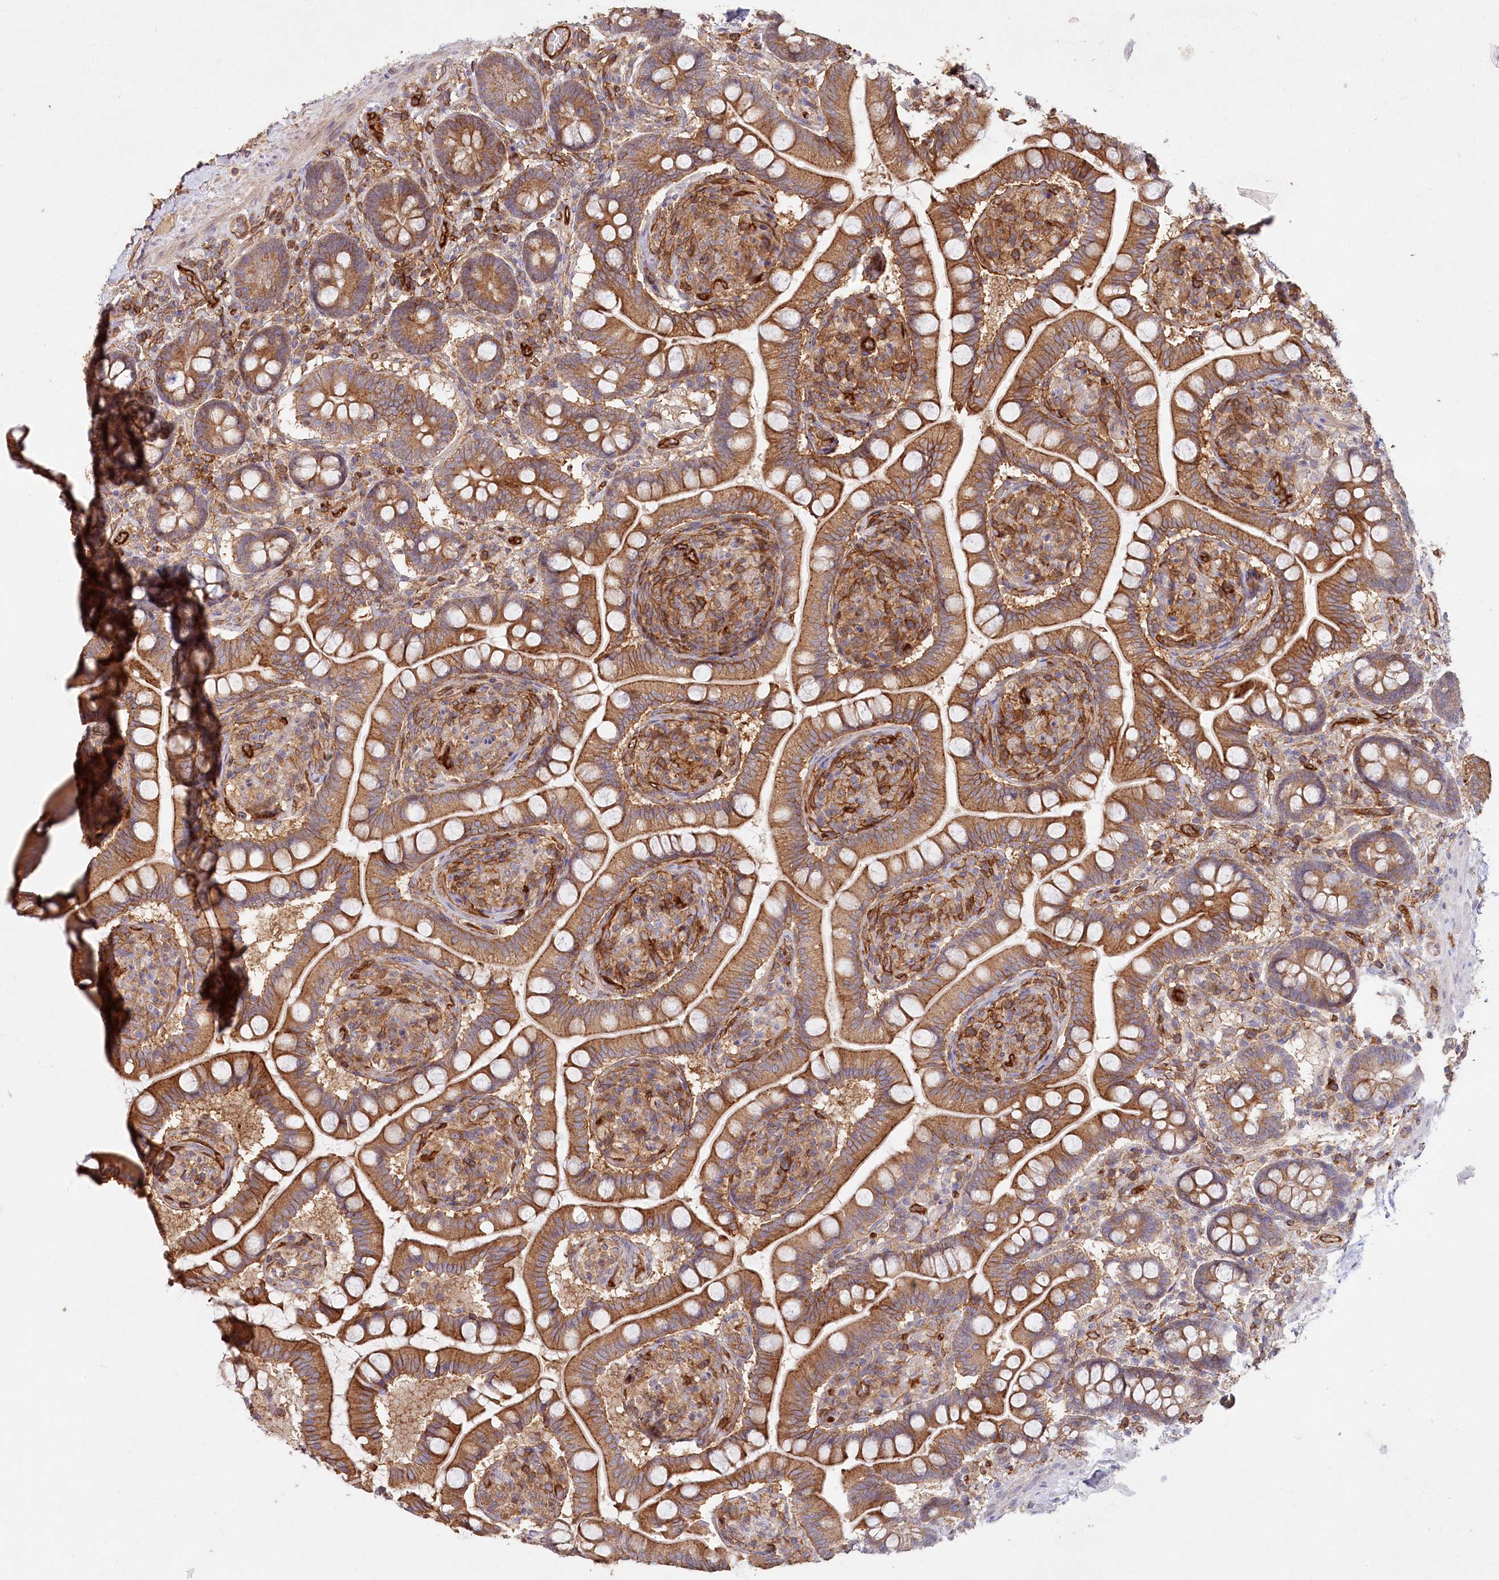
{"staining": {"intensity": "moderate", "quantity": ">75%", "location": "cytoplasmic/membranous"}, "tissue": "small intestine", "cell_type": "Glandular cells", "image_type": "normal", "snomed": [{"axis": "morphology", "description": "Normal tissue, NOS"}, {"axis": "topography", "description": "Small intestine"}], "caption": "The histopathology image exhibits staining of unremarkable small intestine, revealing moderate cytoplasmic/membranous protein positivity (brown color) within glandular cells. Nuclei are stained in blue.", "gene": "RBP5", "patient": {"sex": "female", "age": 64}}